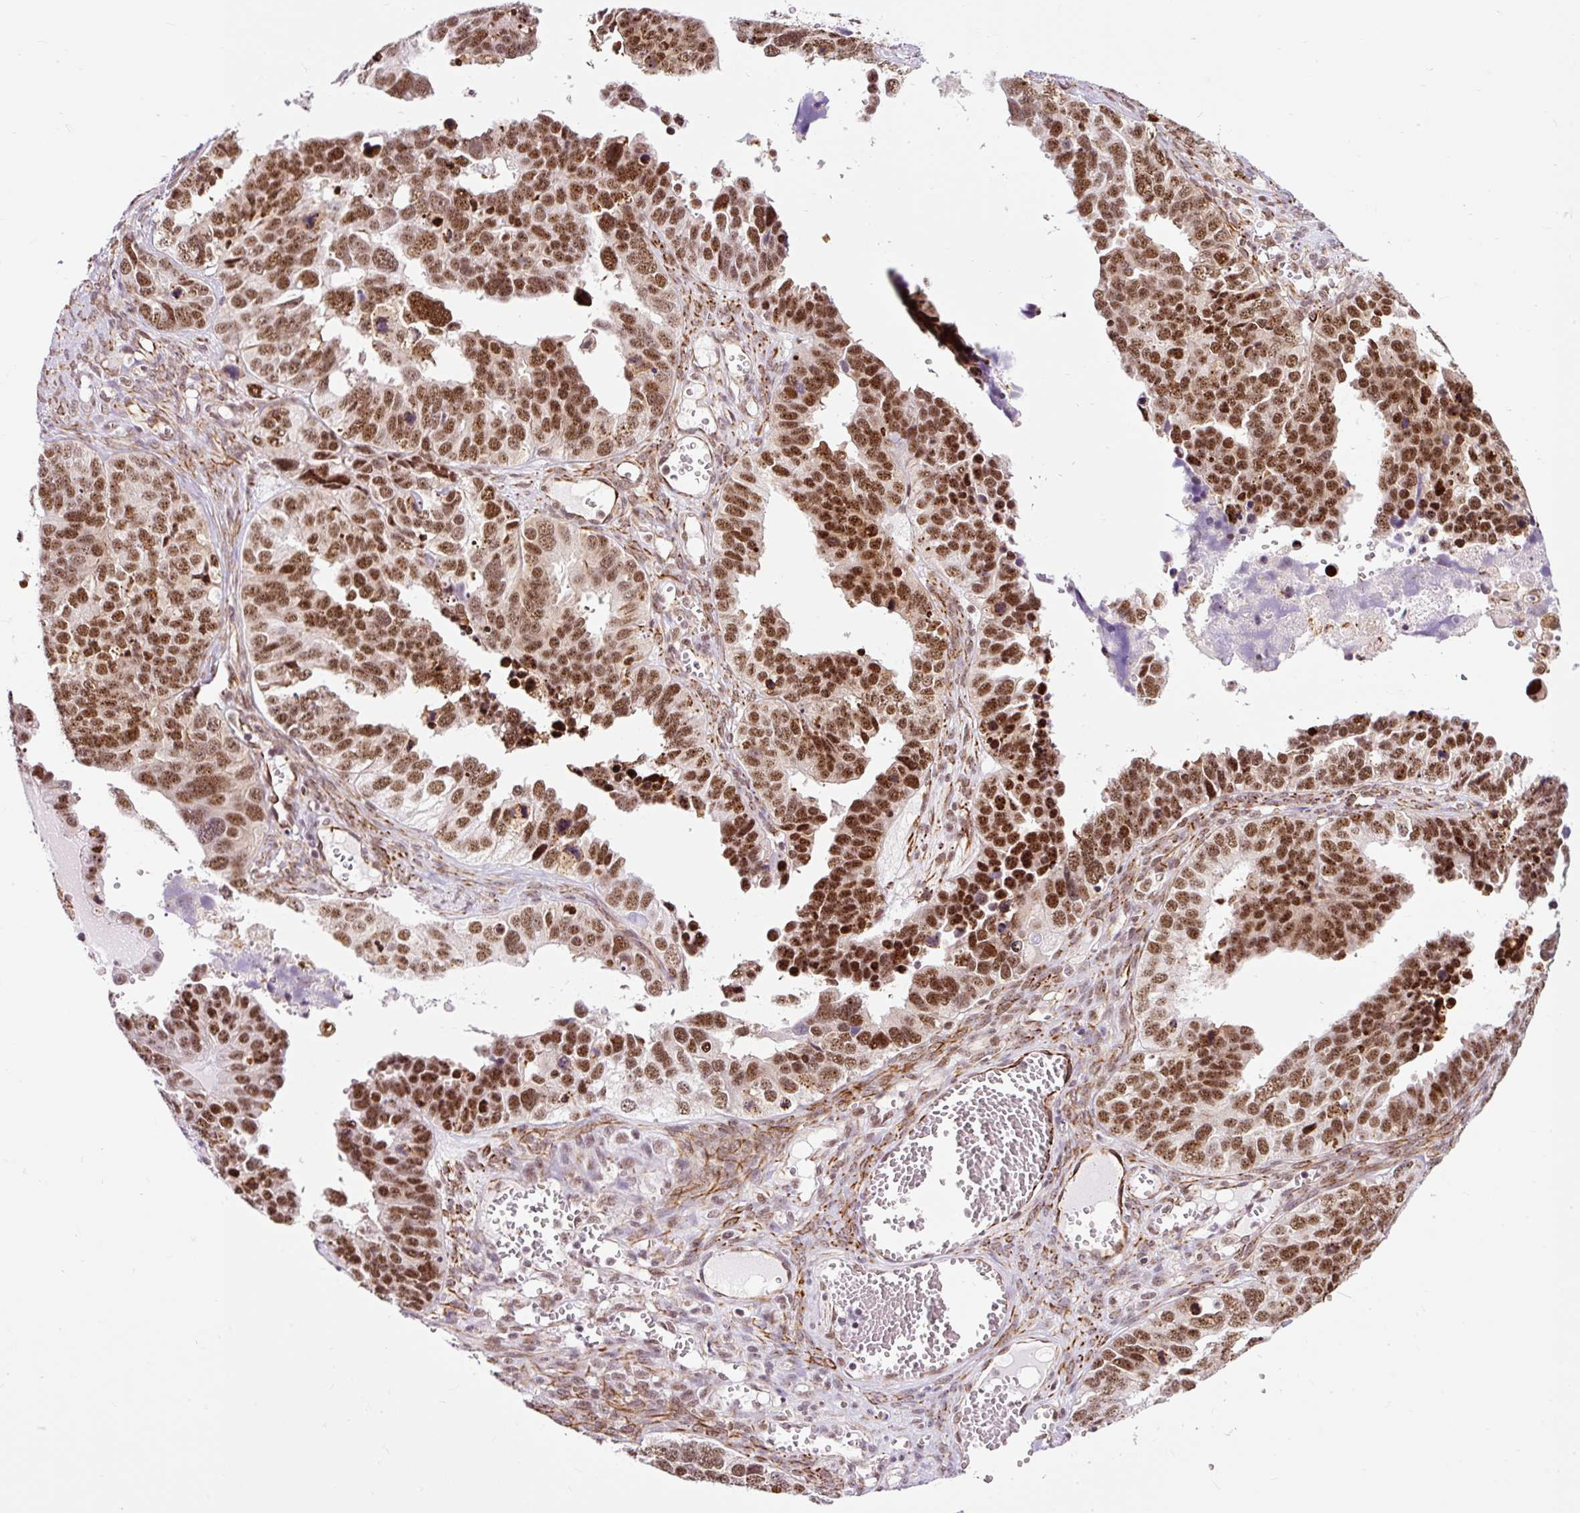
{"staining": {"intensity": "strong", "quantity": ">75%", "location": "nuclear"}, "tissue": "ovarian cancer", "cell_type": "Tumor cells", "image_type": "cancer", "snomed": [{"axis": "morphology", "description": "Cystadenocarcinoma, serous, NOS"}, {"axis": "topography", "description": "Ovary"}], "caption": "Serous cystadenocarcinoma (ovarian) stained with a protein marker shows strong staining in tumor cells.", "gene": "LUC7L2", "patient": {"sex": "female", "age": 76}}